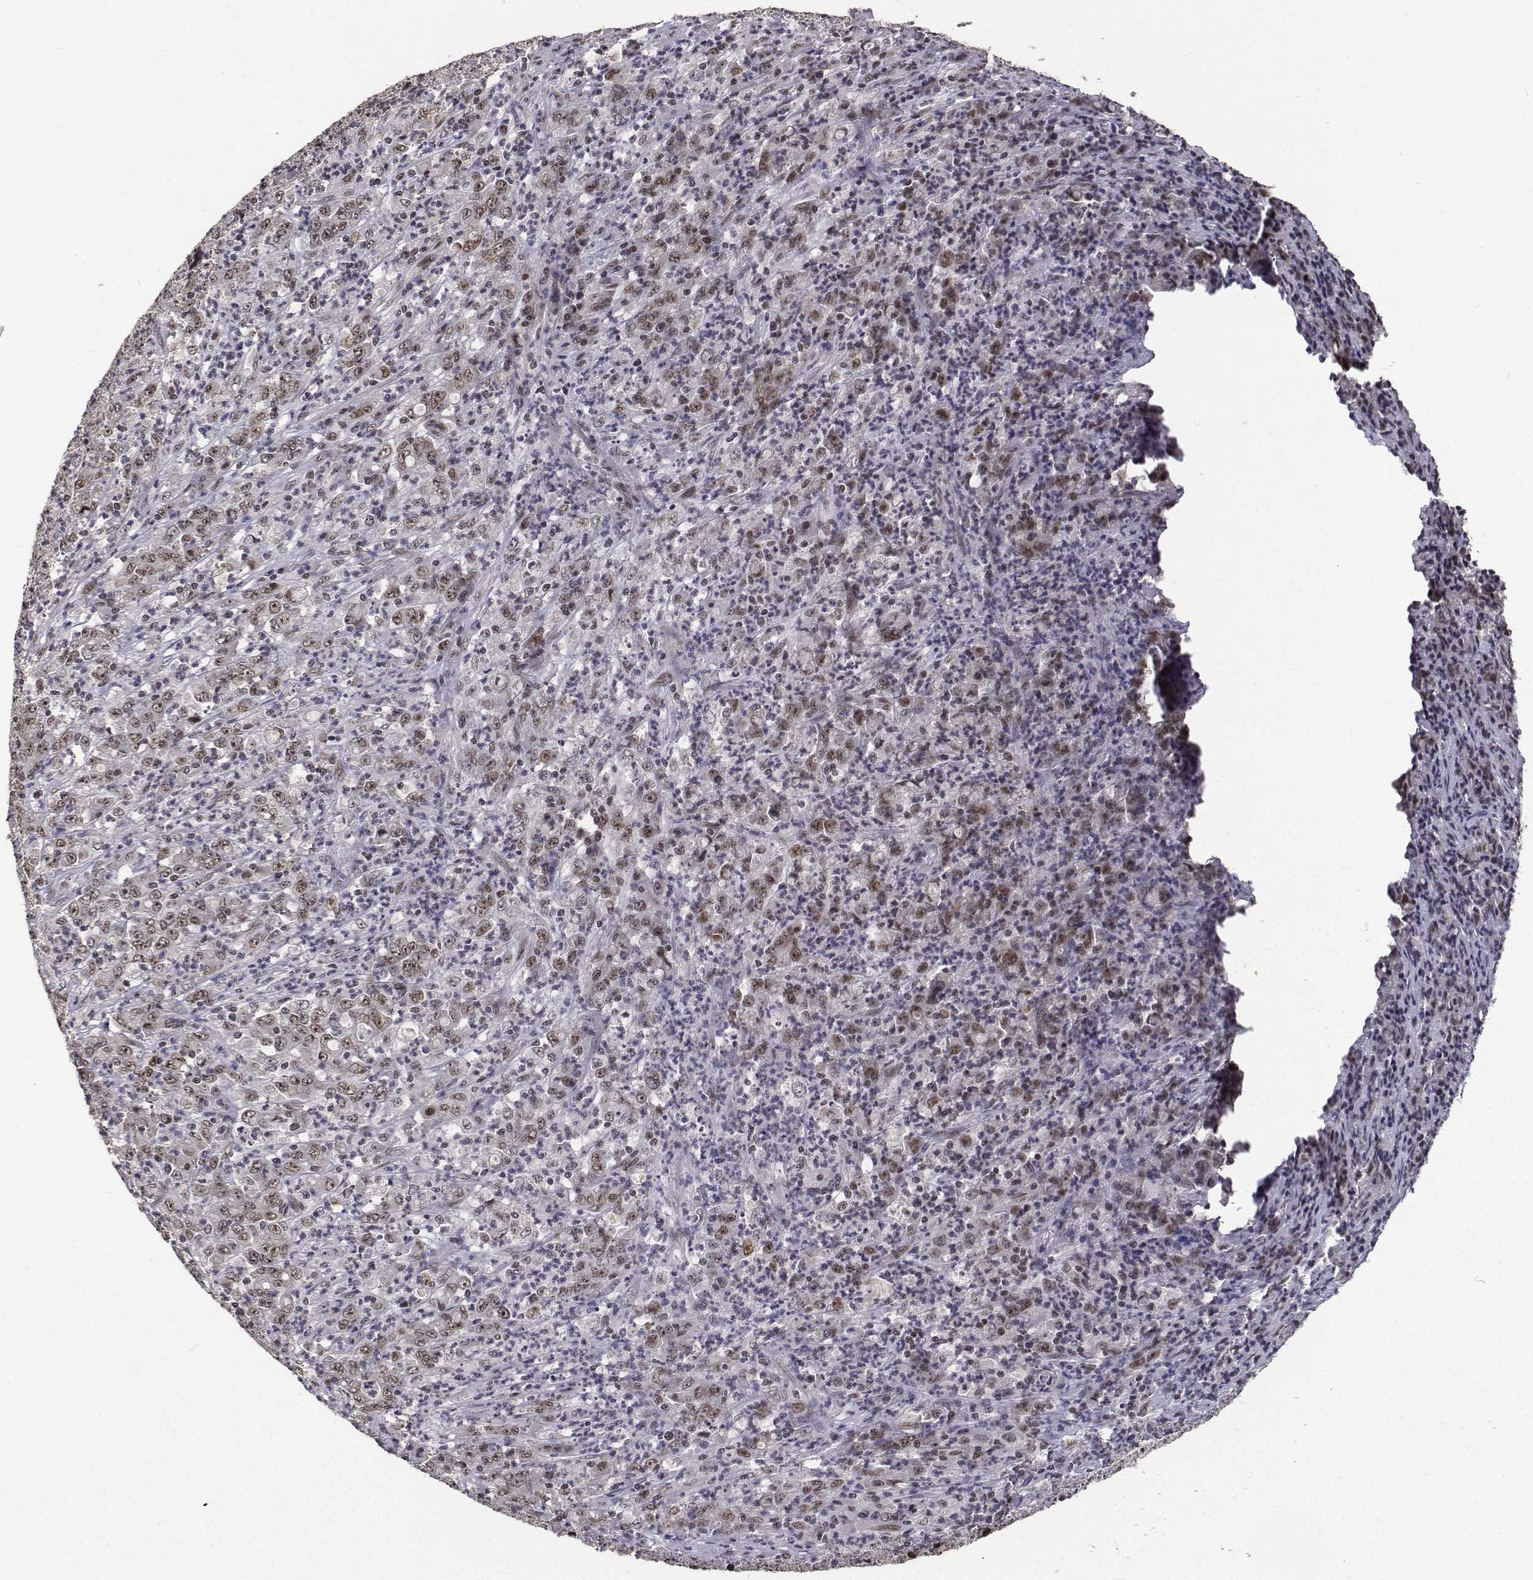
{"staining": {"intensity": "moderate", "quantity": "25%-75%", "location": "nuclear"}, "tissue": "stomach cancer", "cell_type": "Tumor cells", "image_type": "cancer", "snomed": [{"axis": "morphology", "description": "Adenocarcinoma, NOS"}, {"axis": "topography", "description": "Stomach, lower"}], "caption": "Protein staining of stomach cancer (adenocarcinoma) tissue reveals moderate nuclear staining in about 25%-75% of tumor cells.", "gene": "ATRX", "patient": {"sex": "female", "age": 71}}